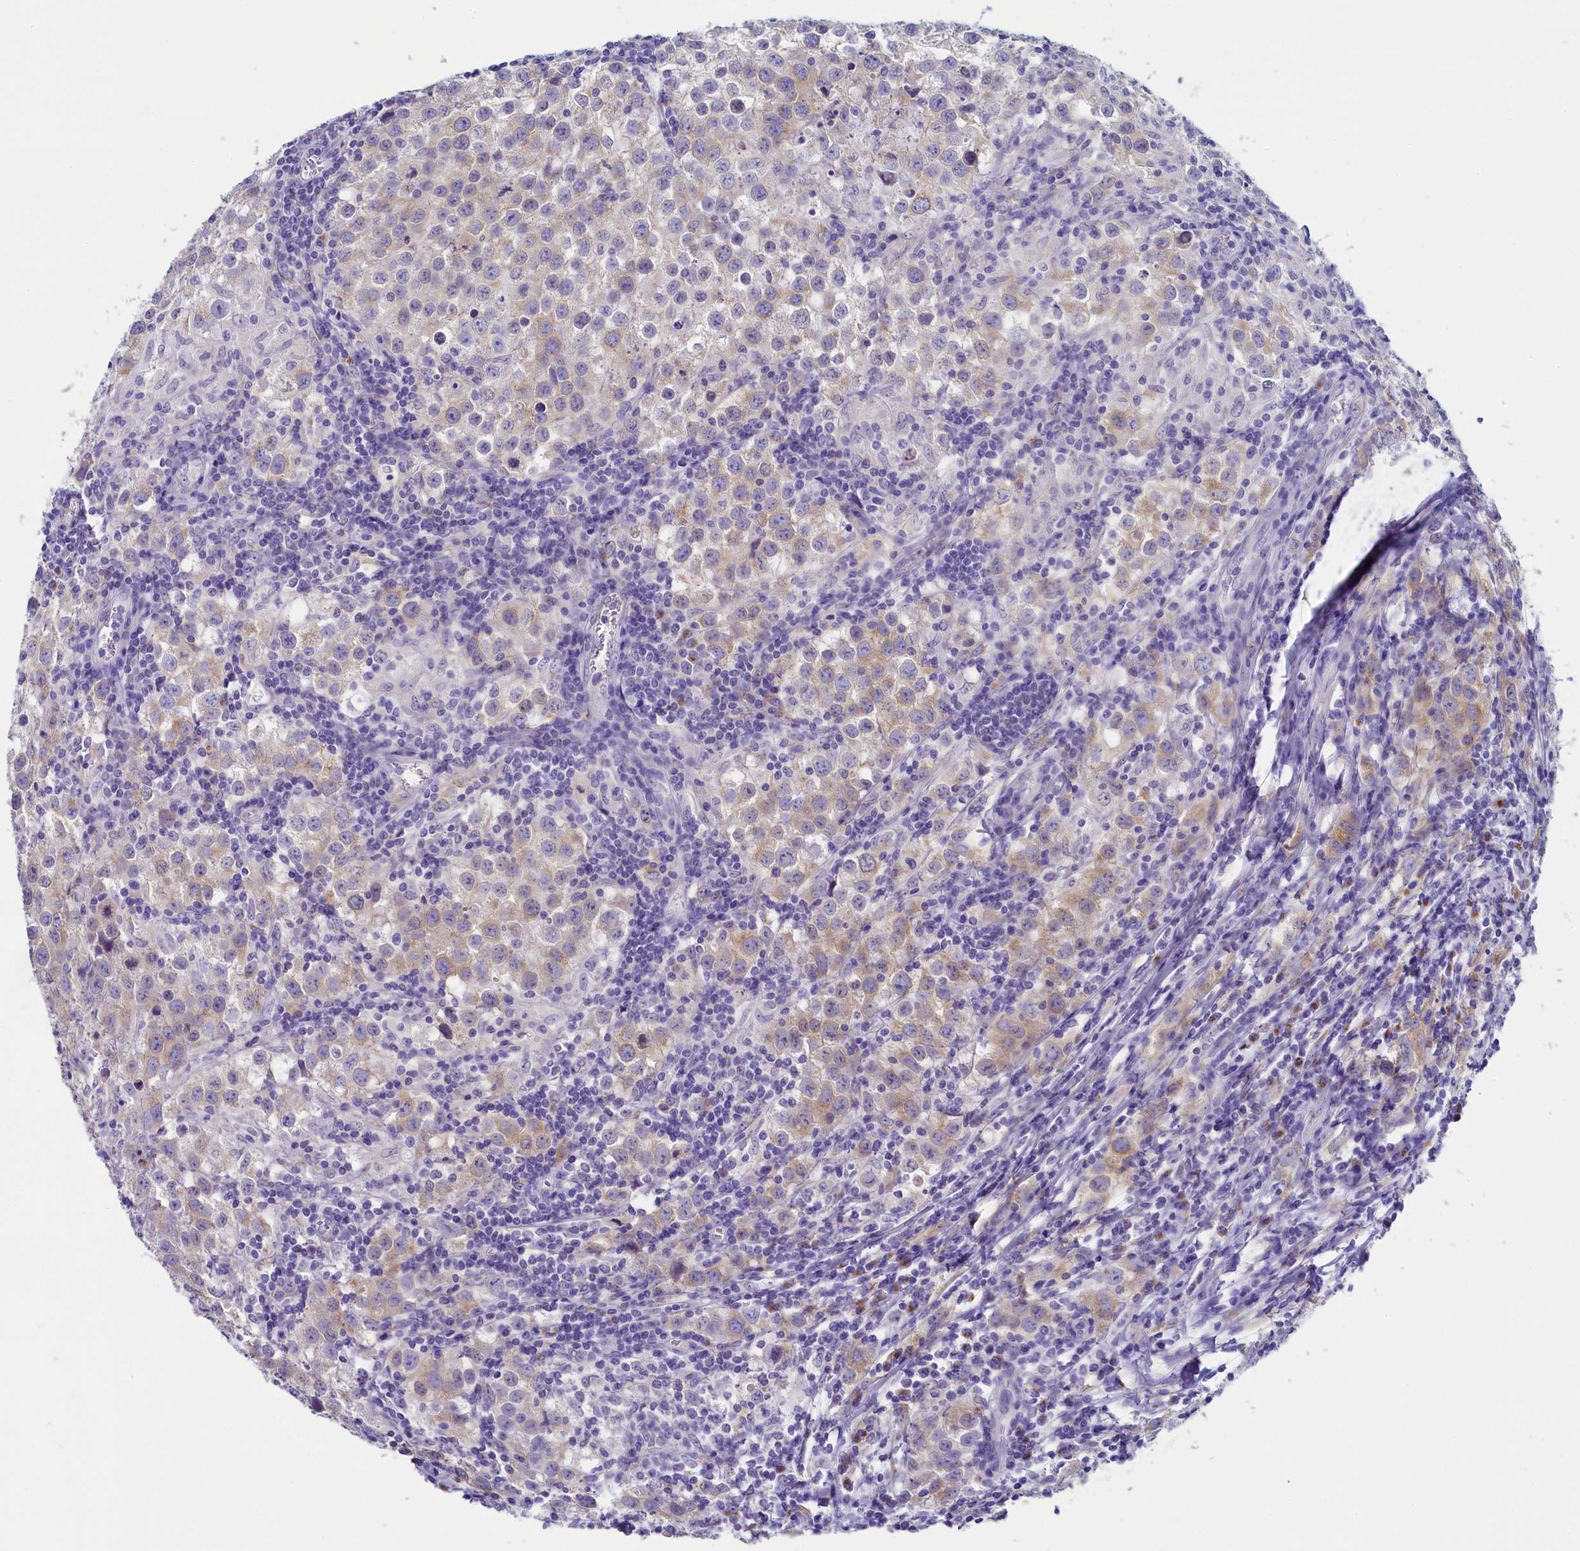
{"staining": {"intensity": "weak", "quantity": "25%-75%", "location": "cytoplasmic/membranous"}, "tissue": "testis cancer", "cell_type": "Tumor cells", "image_type": "cancer", "snomed": [{"axis": "morphology", "description": "Seminoma, NOS"}, {"axis": "morphology", "description": "Carcinoma, Embryonal, NOS"}, {"axis": "topography", "description": "Testis"}], "caption": "Immunohistochemical staining of embryonal carcinoma (testis) displays low levels of weak cytoplasmic/membranous protein staining in approximately 25%-75% of tumor cells. (DAB (3,3'-diaminobenzidine) IHC with brightfield microscopy, high magnification).", "gene": "SKA3", "patient": {"sex": "male", "age": 43}}